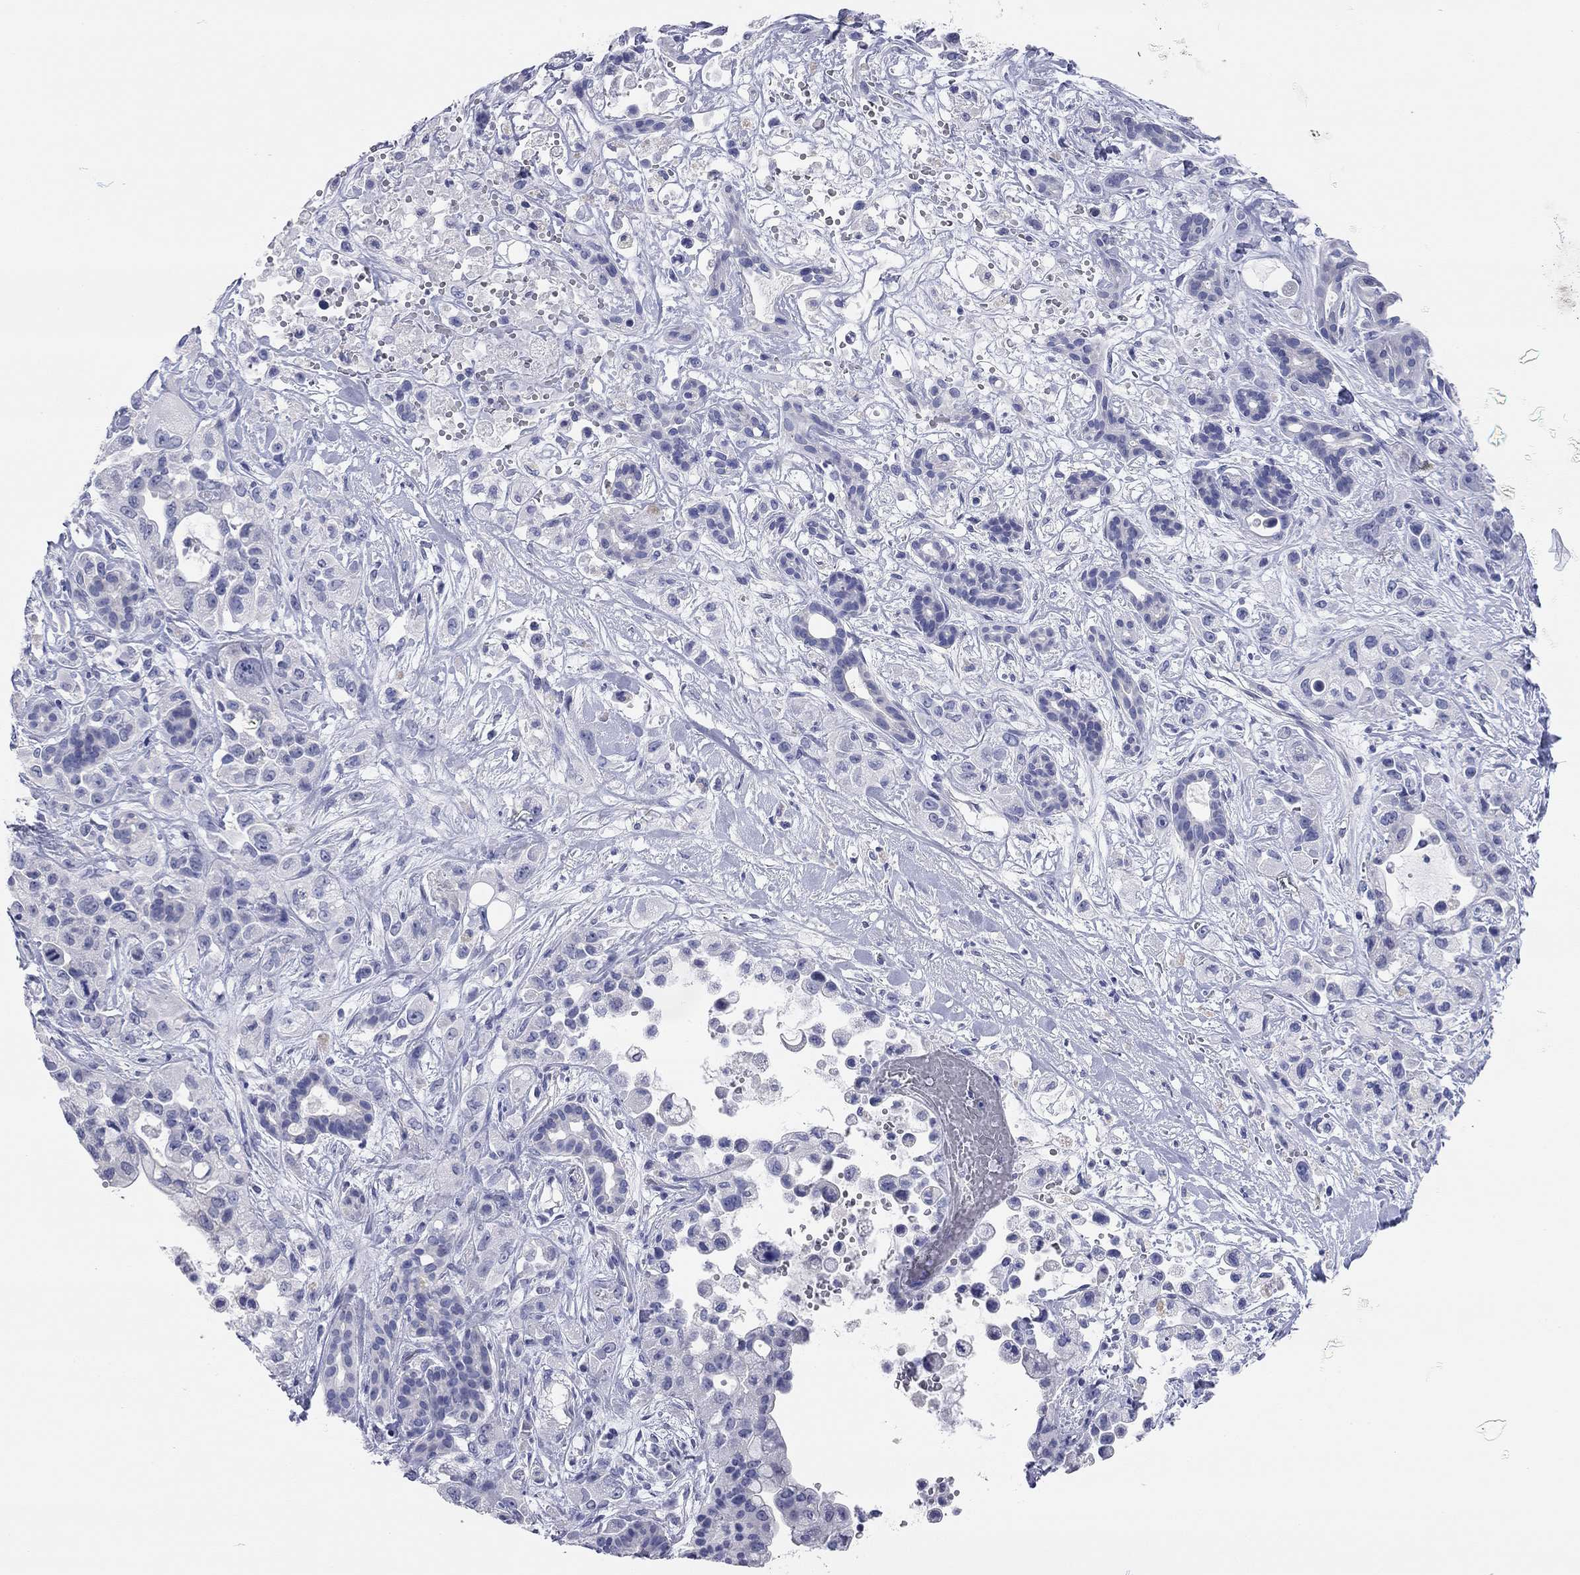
{"staining": {"intensity": "negative", "quantity": "none", "location": "none"}, "tissue": "pancreatic cancer", "cell_type": "Tumor cells", "image_type": "cancer", "snomed": [{"axis": "morphology", "description": "Adenocarcinoma, NOS"}, {"axis": "topography", "description": "Pancreas"}], "caption": "Immunohistochemistry (IHC) of adenocarcinoma (pancreatic) shows no staining in tumor cells. The staining is performed using DAB (3,3'-diaminobenzidine) brown chromogen with nuclei counter-stained in using hematoxylin.", "gene": "TMEM221", "patient": {"sex": "male", "age": 44}}